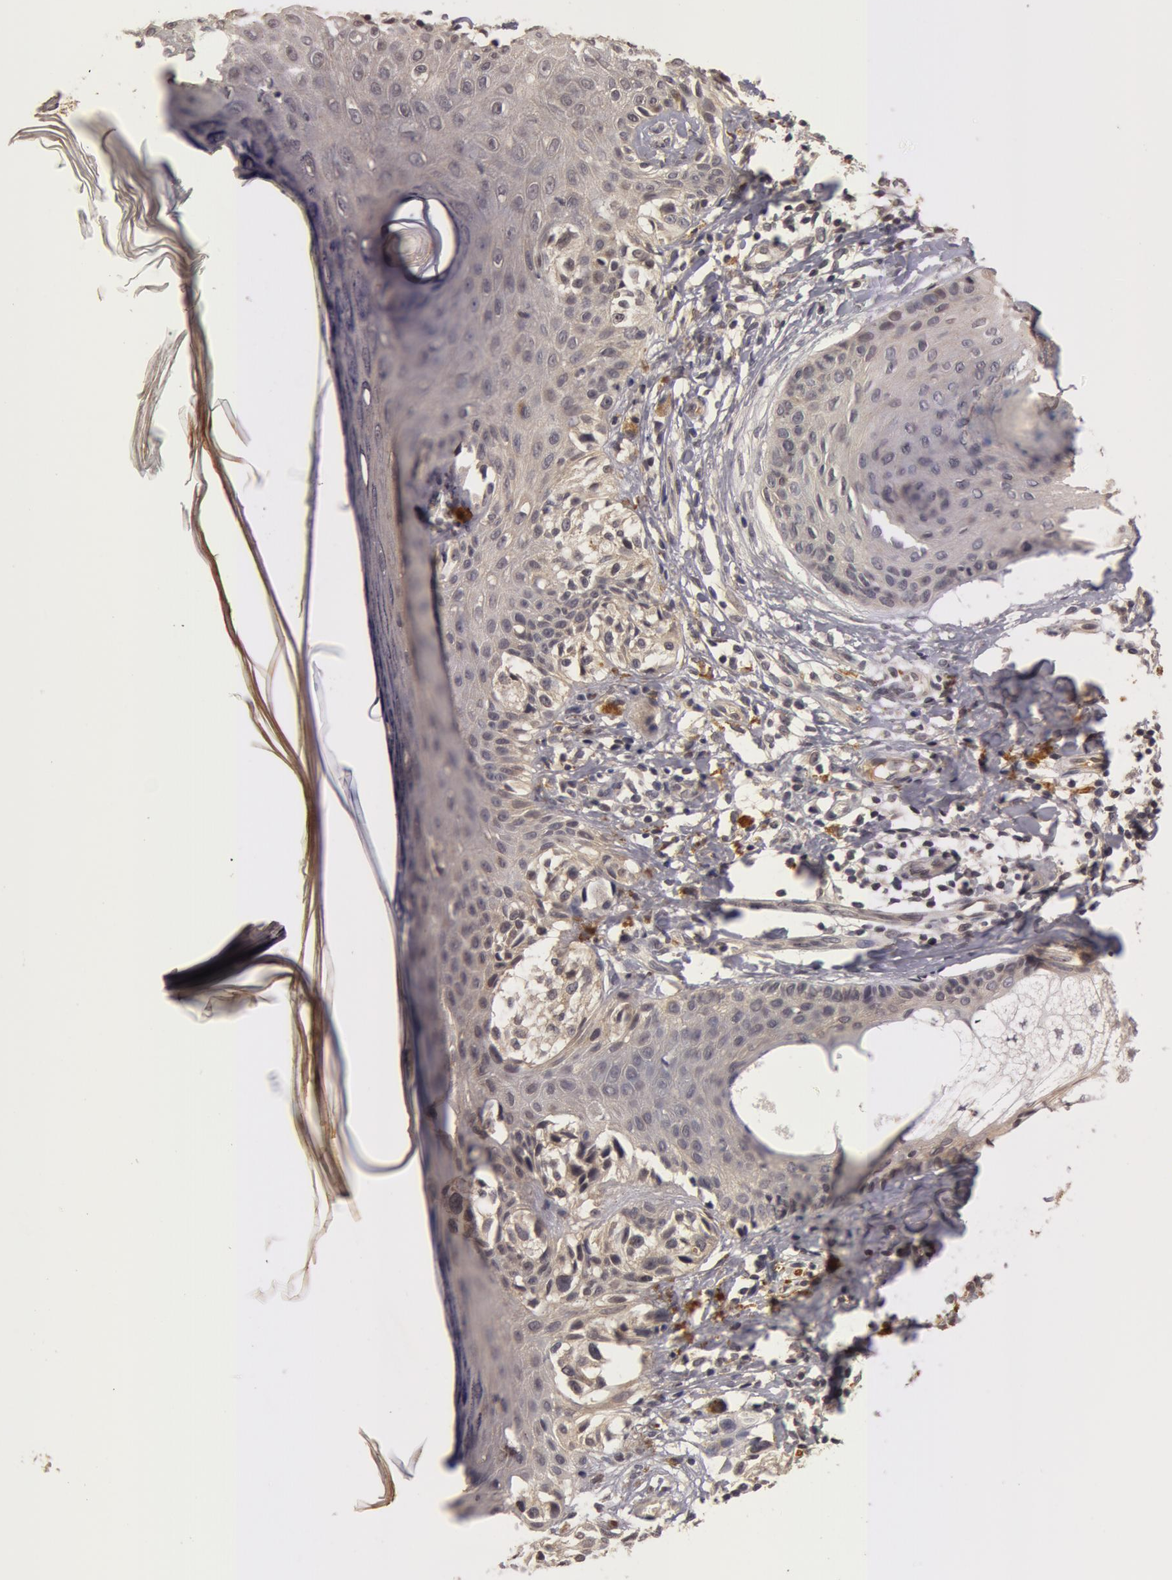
{"staining": {"intensity": "weak", "quantity": ">75%", "location": "cytoplasmic/membranous"}, "tissue": "melanoma", "cell_type": "Tumor cells", "image_type": "cancer", "snomed": [{"axis": "morphology", "description": "Malignant melanoma, NOS"}, {"axis": "topography", "description": "Skin"}], "caption": "Tumor cells show weak cytoplasmic/membranous staining in approximately >75% of cells in melanoma.", "gene": "BCHE", "patient": {"sex": "male", "age": 57}}